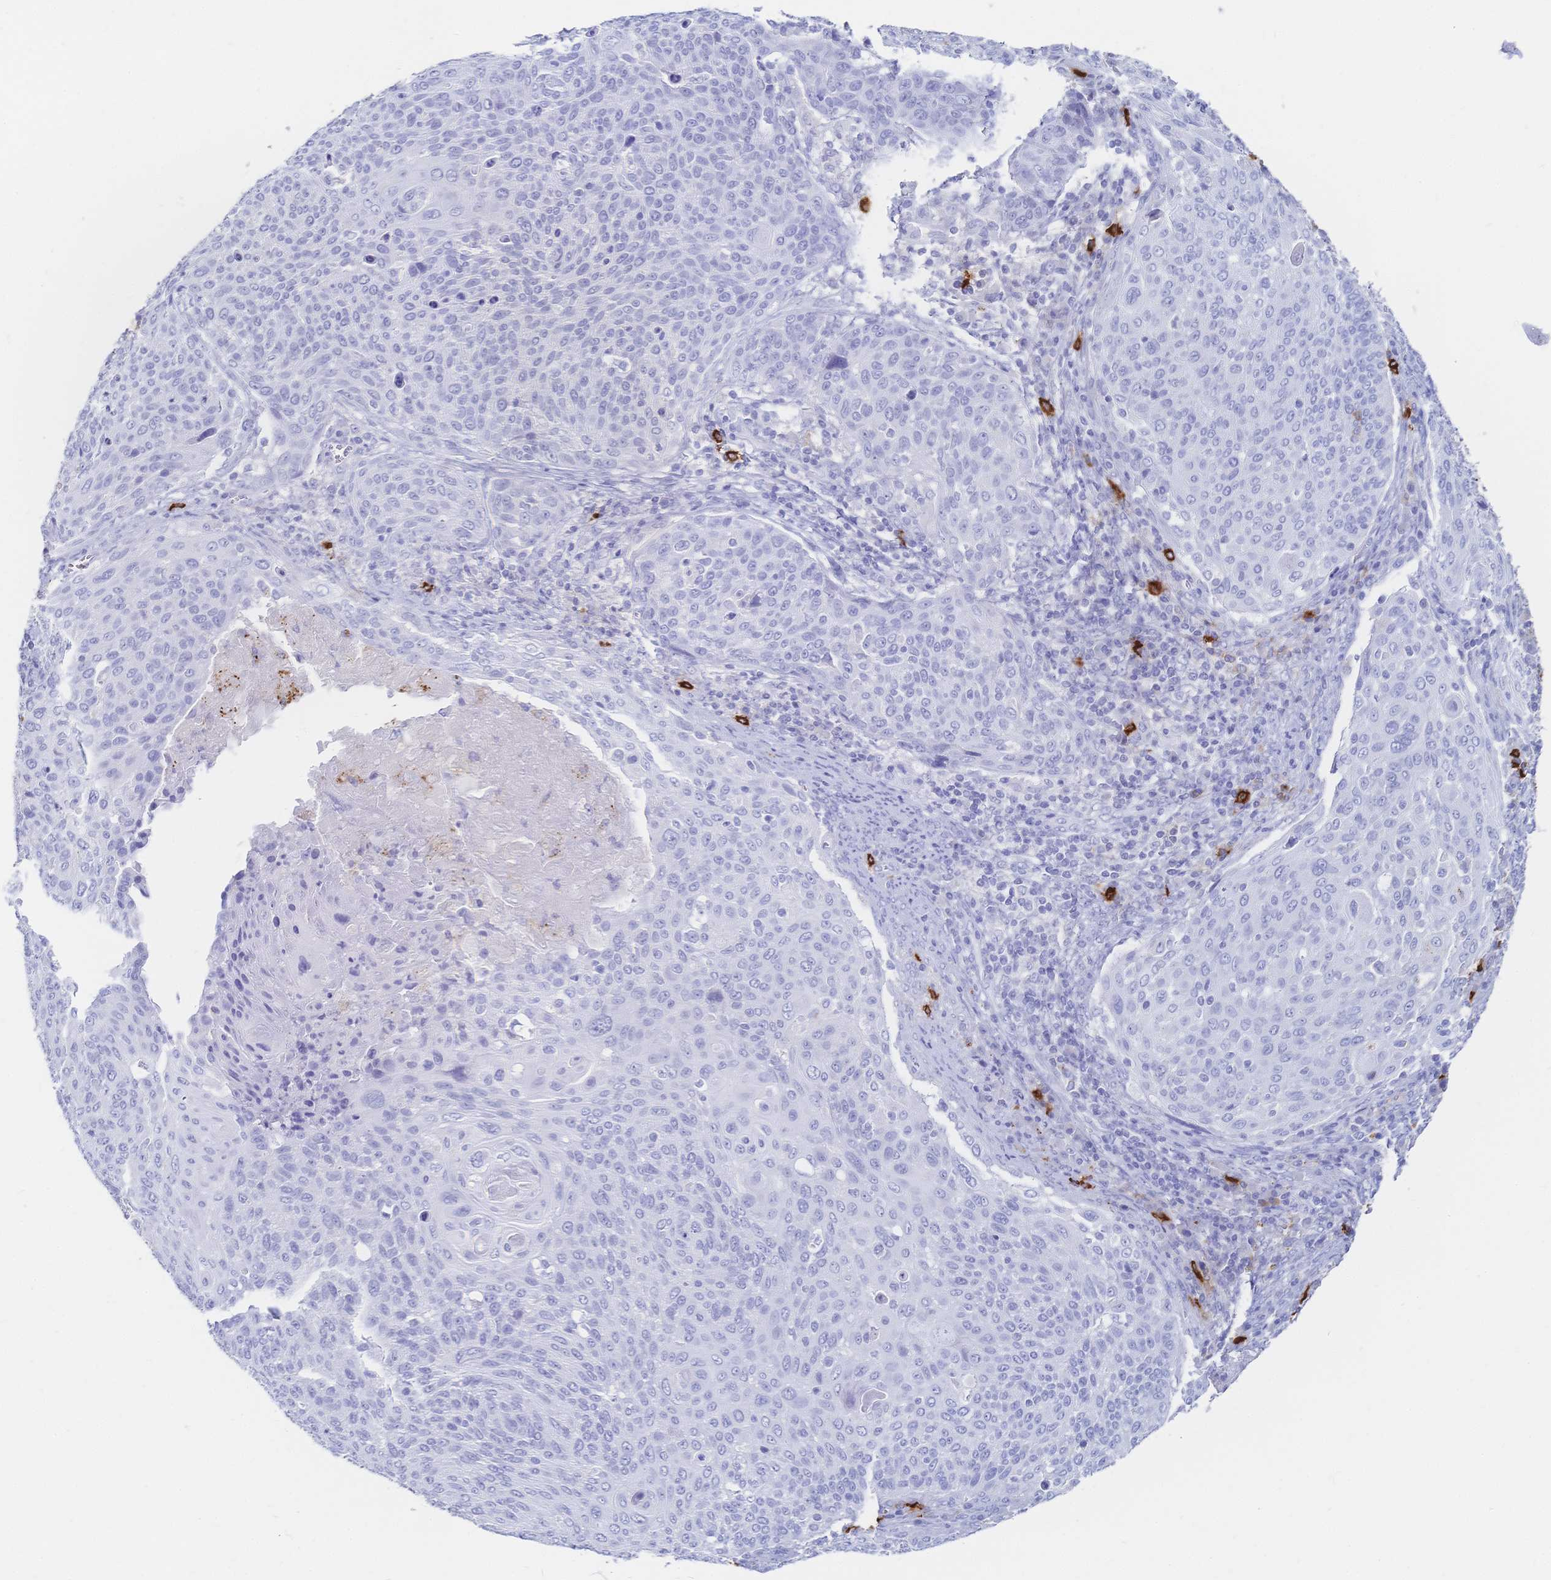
{"staining": {"intensity": "negative", "quantity": "none", "location": "none"}, "tissue": "cervical cancer", "cell_type": "Tumor cells", "image_type": "cancer", "snomed": [{"axis": "morphology", "description": "Squamous cell carcinoma, NOS"}, {"axis": "topography", "description": "Cervix"}], "caption": "This is an immunohistochemistry (IHC) micrograph of human cervical cancer (squamous cell carcinoma). There is no expression in tumor cells.", "gene": "IL2RB", "patient": {"sex": "female", "age": 31}}